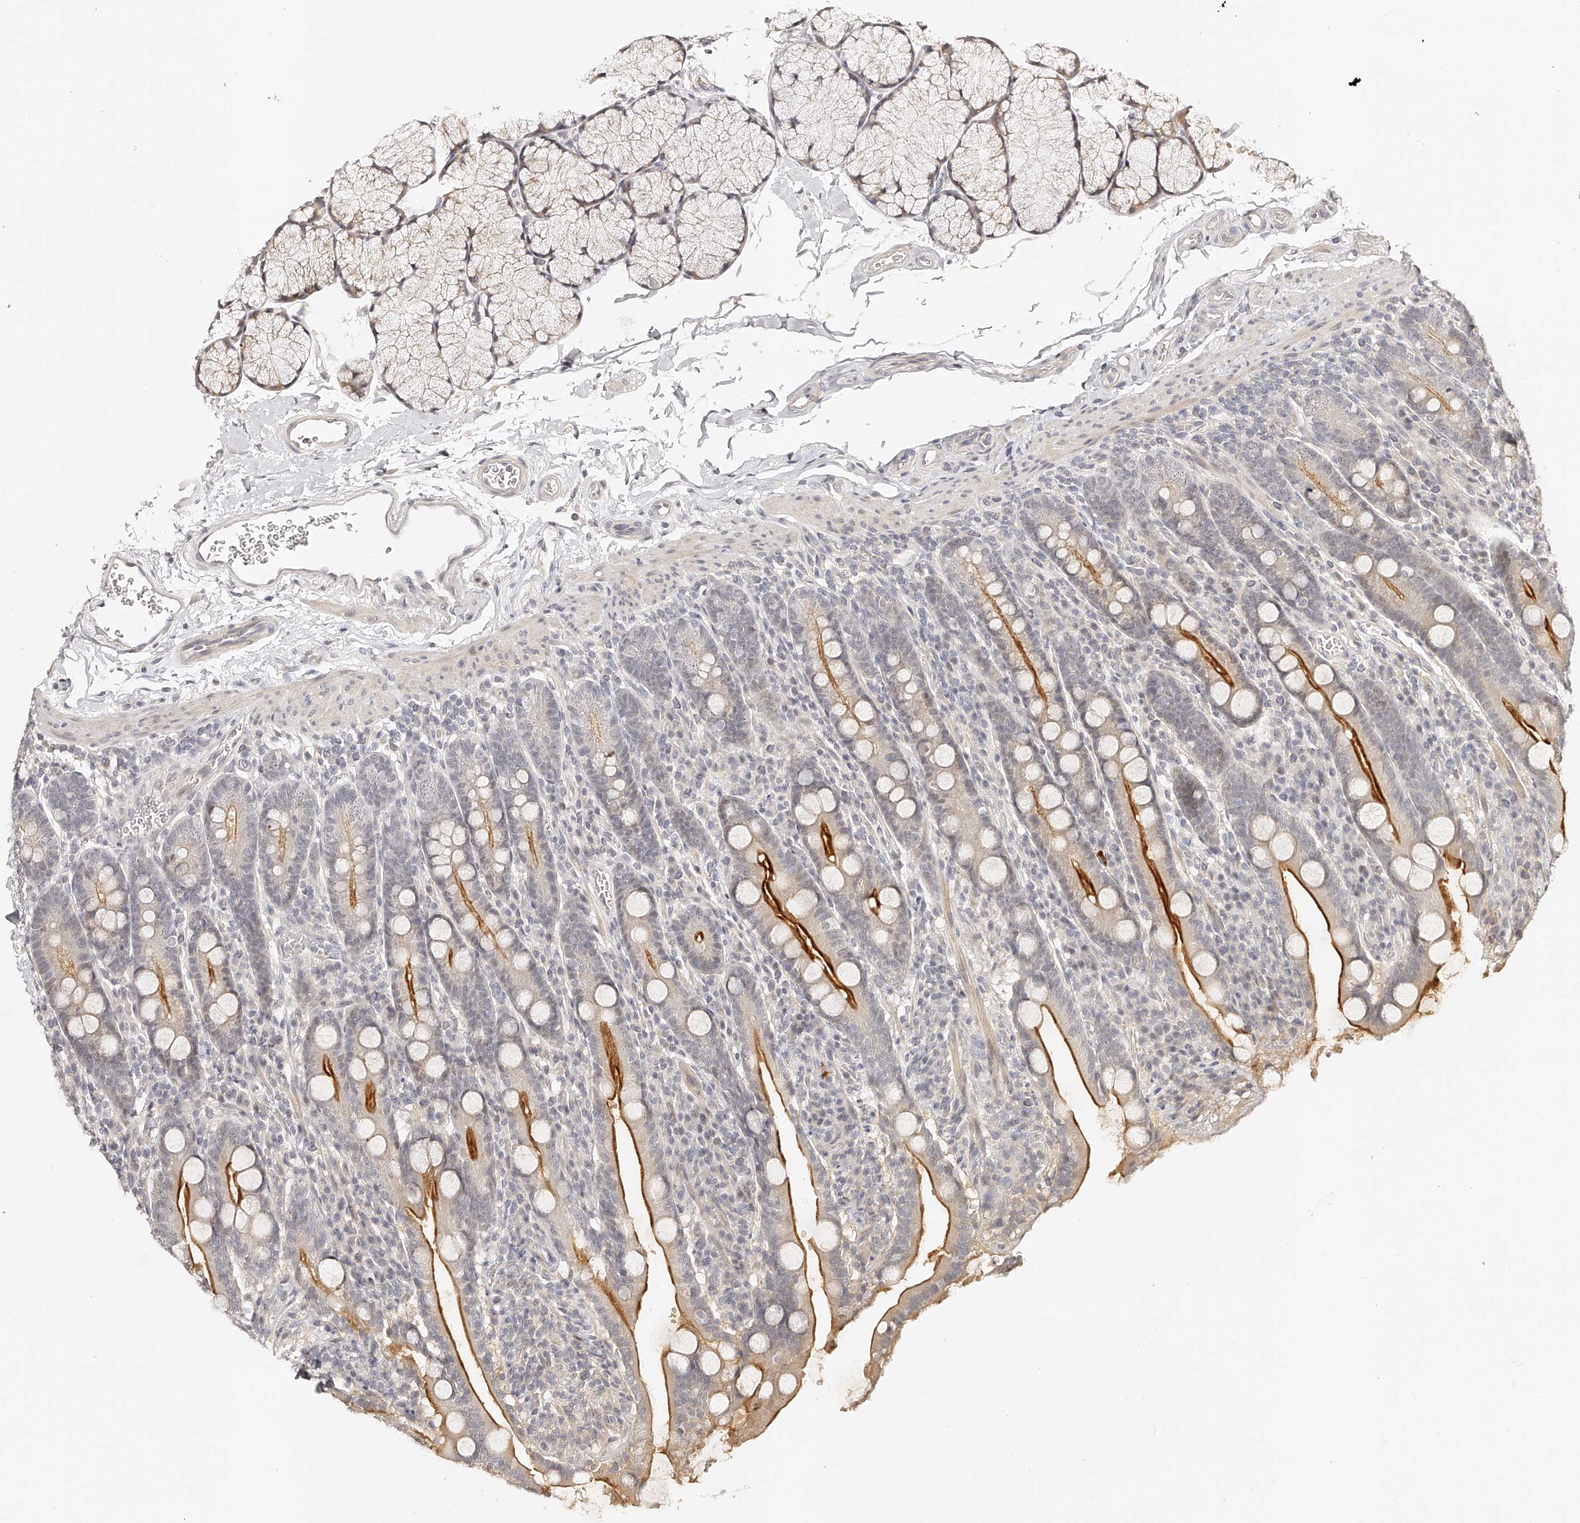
{"staining": {"intensity": "strong", "quantity": "25%-75%", "location": "cytoplasmic/membranous"}, "tissue": "duodenum", "cell_type": "Glandular cells", "image_type": "normal", "snomed": [{"axis": "morphology", "description": "Normal tissue, NOS"}, {"axis": "topography", "description": "Duodenum"}], "caption": "Immunohistochemical staining of normal duodenum shows 25%-75% levels of strong cytoplasmic/membranous protein positivity in approximately 25%-75% of glandular cells.", "gene": "ZNF789", "patient": {"sex": "male", "age": 35}}